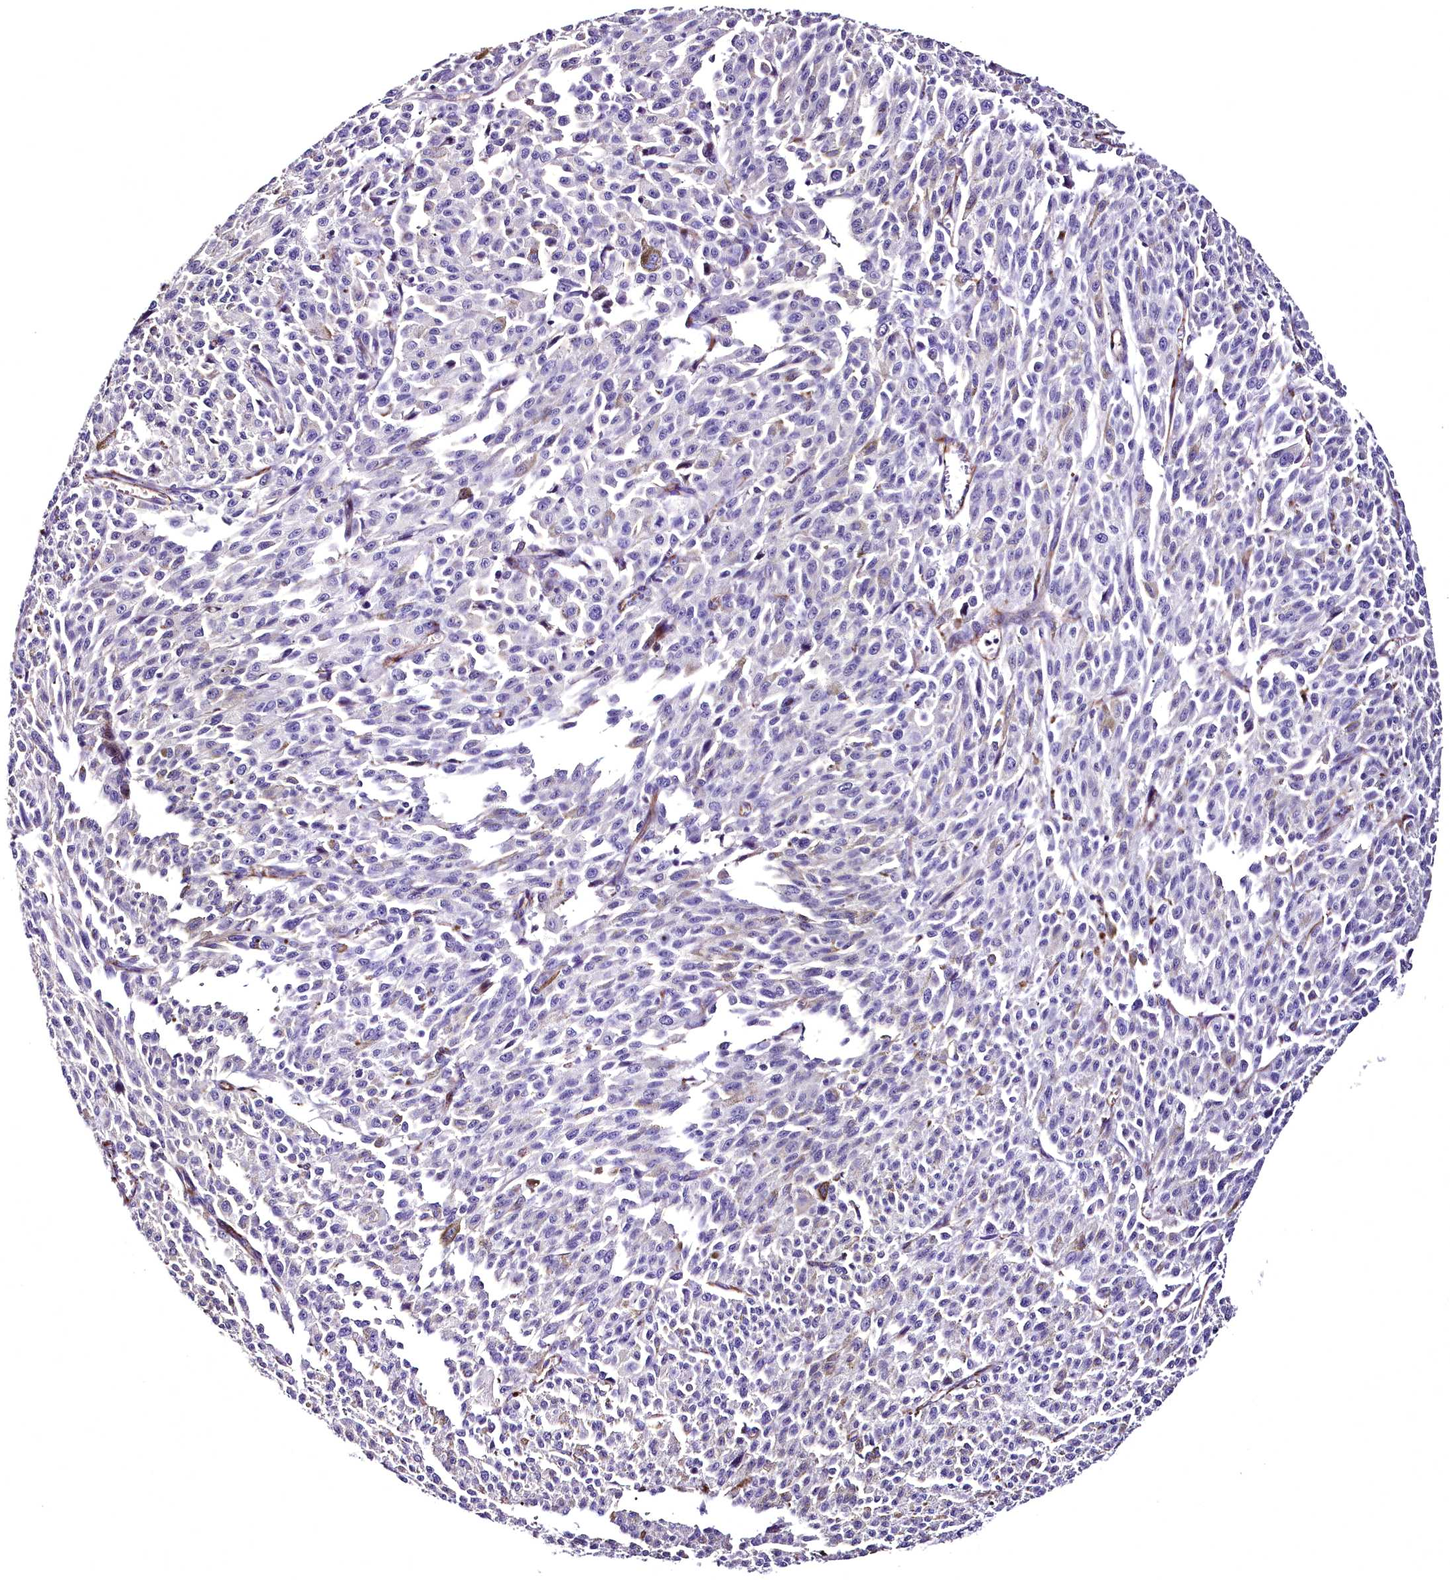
{"staining": {"intensity": "weak", "quantity": "<25%", "location": "cytoplasmic/membranous"}, "tissue": "melanoma", "cell_type": "Tumor cells", "image_type": "cancer", "snomed": [{"axis": "morphology", "description": "Malignant melanoma, NOS"}, {"axis": "topography", "description": "Skin"}], "caption": "Melanoma was stained to show a protein in brown. There is no significant positivity in tumor cells. (Stains: DAB immunohistochemistry (IHC) with hematoxylin counter stain, Microscopy: brightfield microscopy at high magnification).", "gene": "MS4A18", "patient": {"sex": "female", "age": 52}}